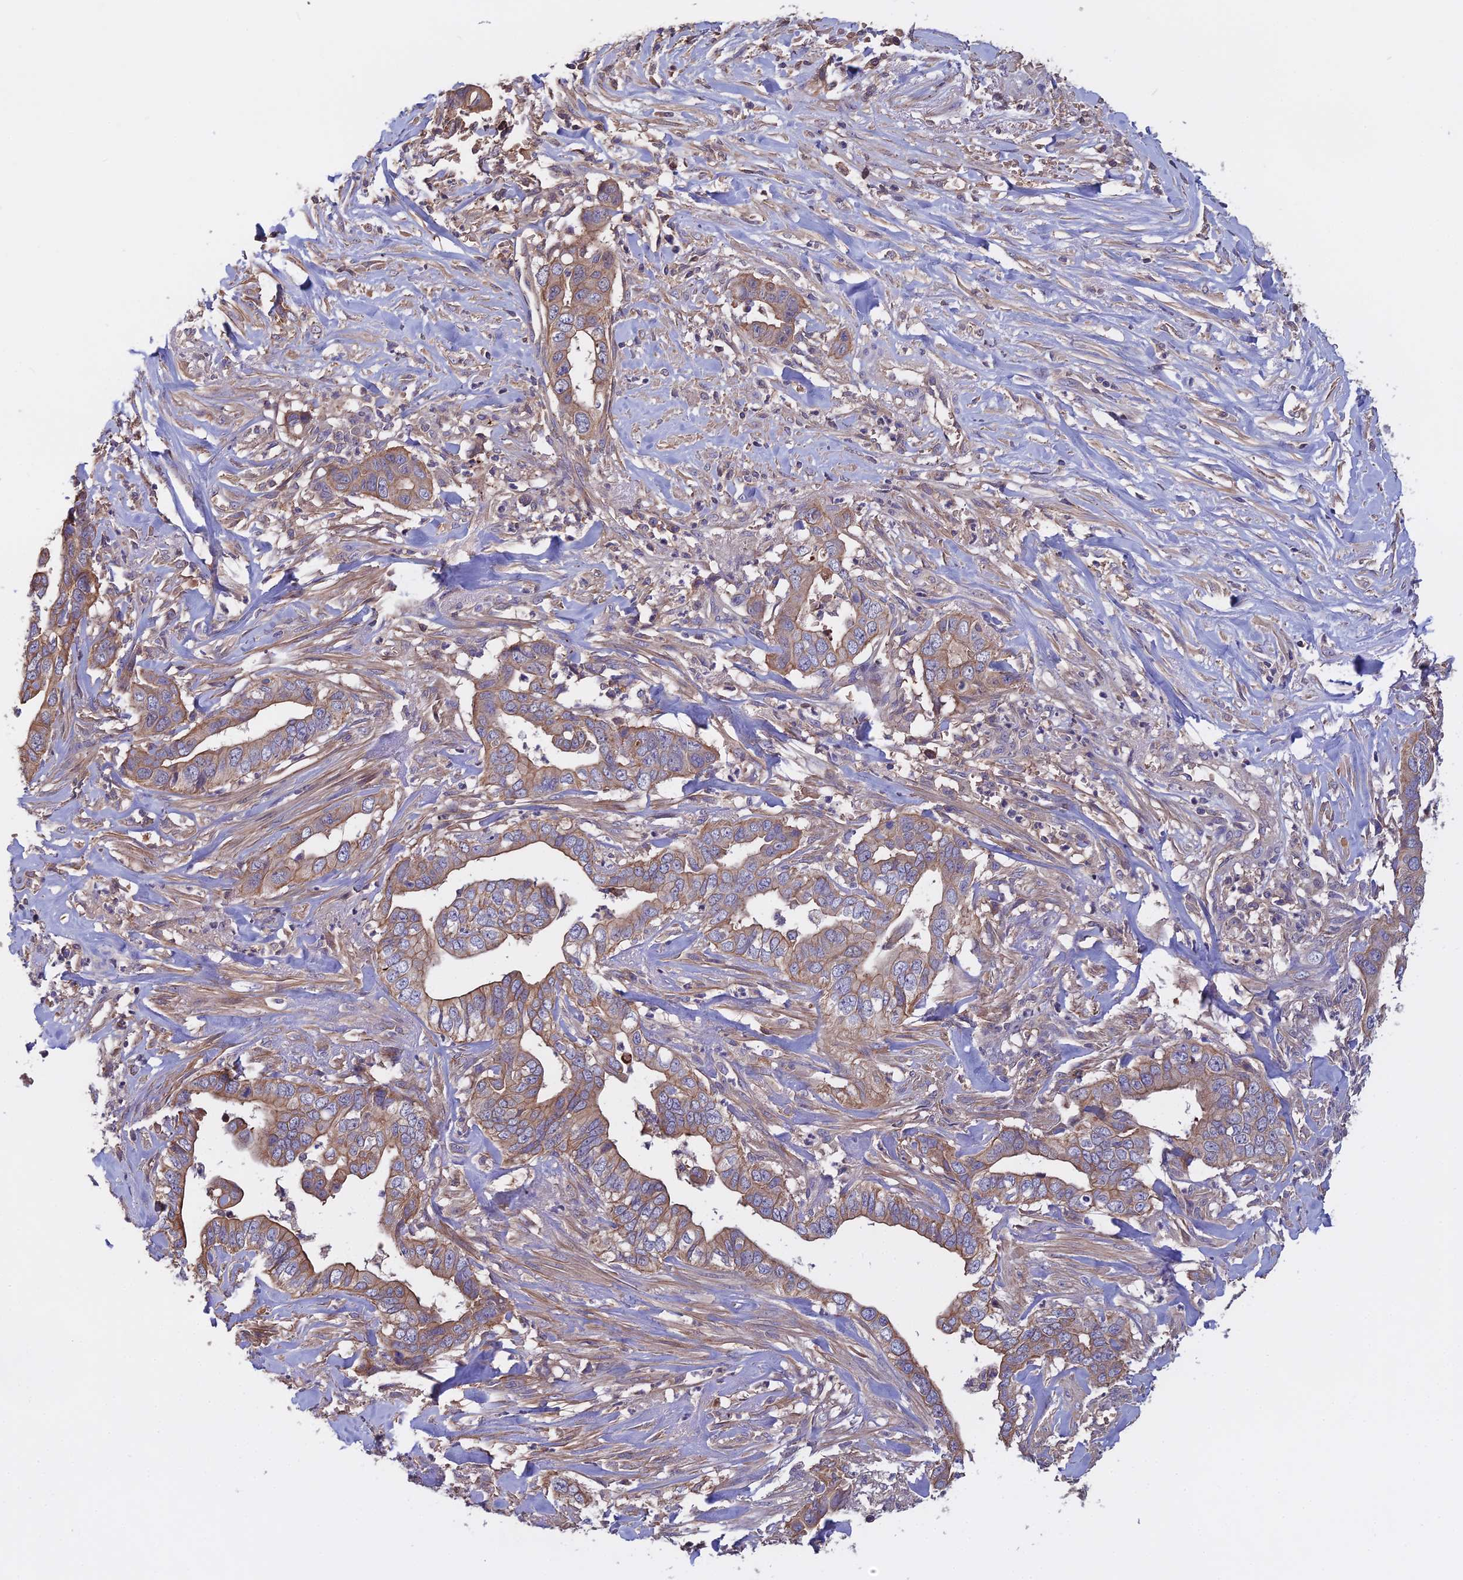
{"staining": {"intensity": "weak", "quantity": "25%-75%", "location": "cytoplasmic/membranous"}, "tissue": "liver cancer", "cell_type": "Tumor cells", "image_type": "cancer", "snomed": [{"axis": "morphology", "description": "Cholangiocarcinoma"}, {"axis": "topography", "description": "Liver"}], "caption": "Weak cytoplasmic/membranous positivity is appreciated in approximately 25%-75% of tumor cells in liver cancer. The protein is shown in brown color, while the nuclei are stained blue.", "gene": "GALR2", "patient": {"sex": "female", "age": 79}}